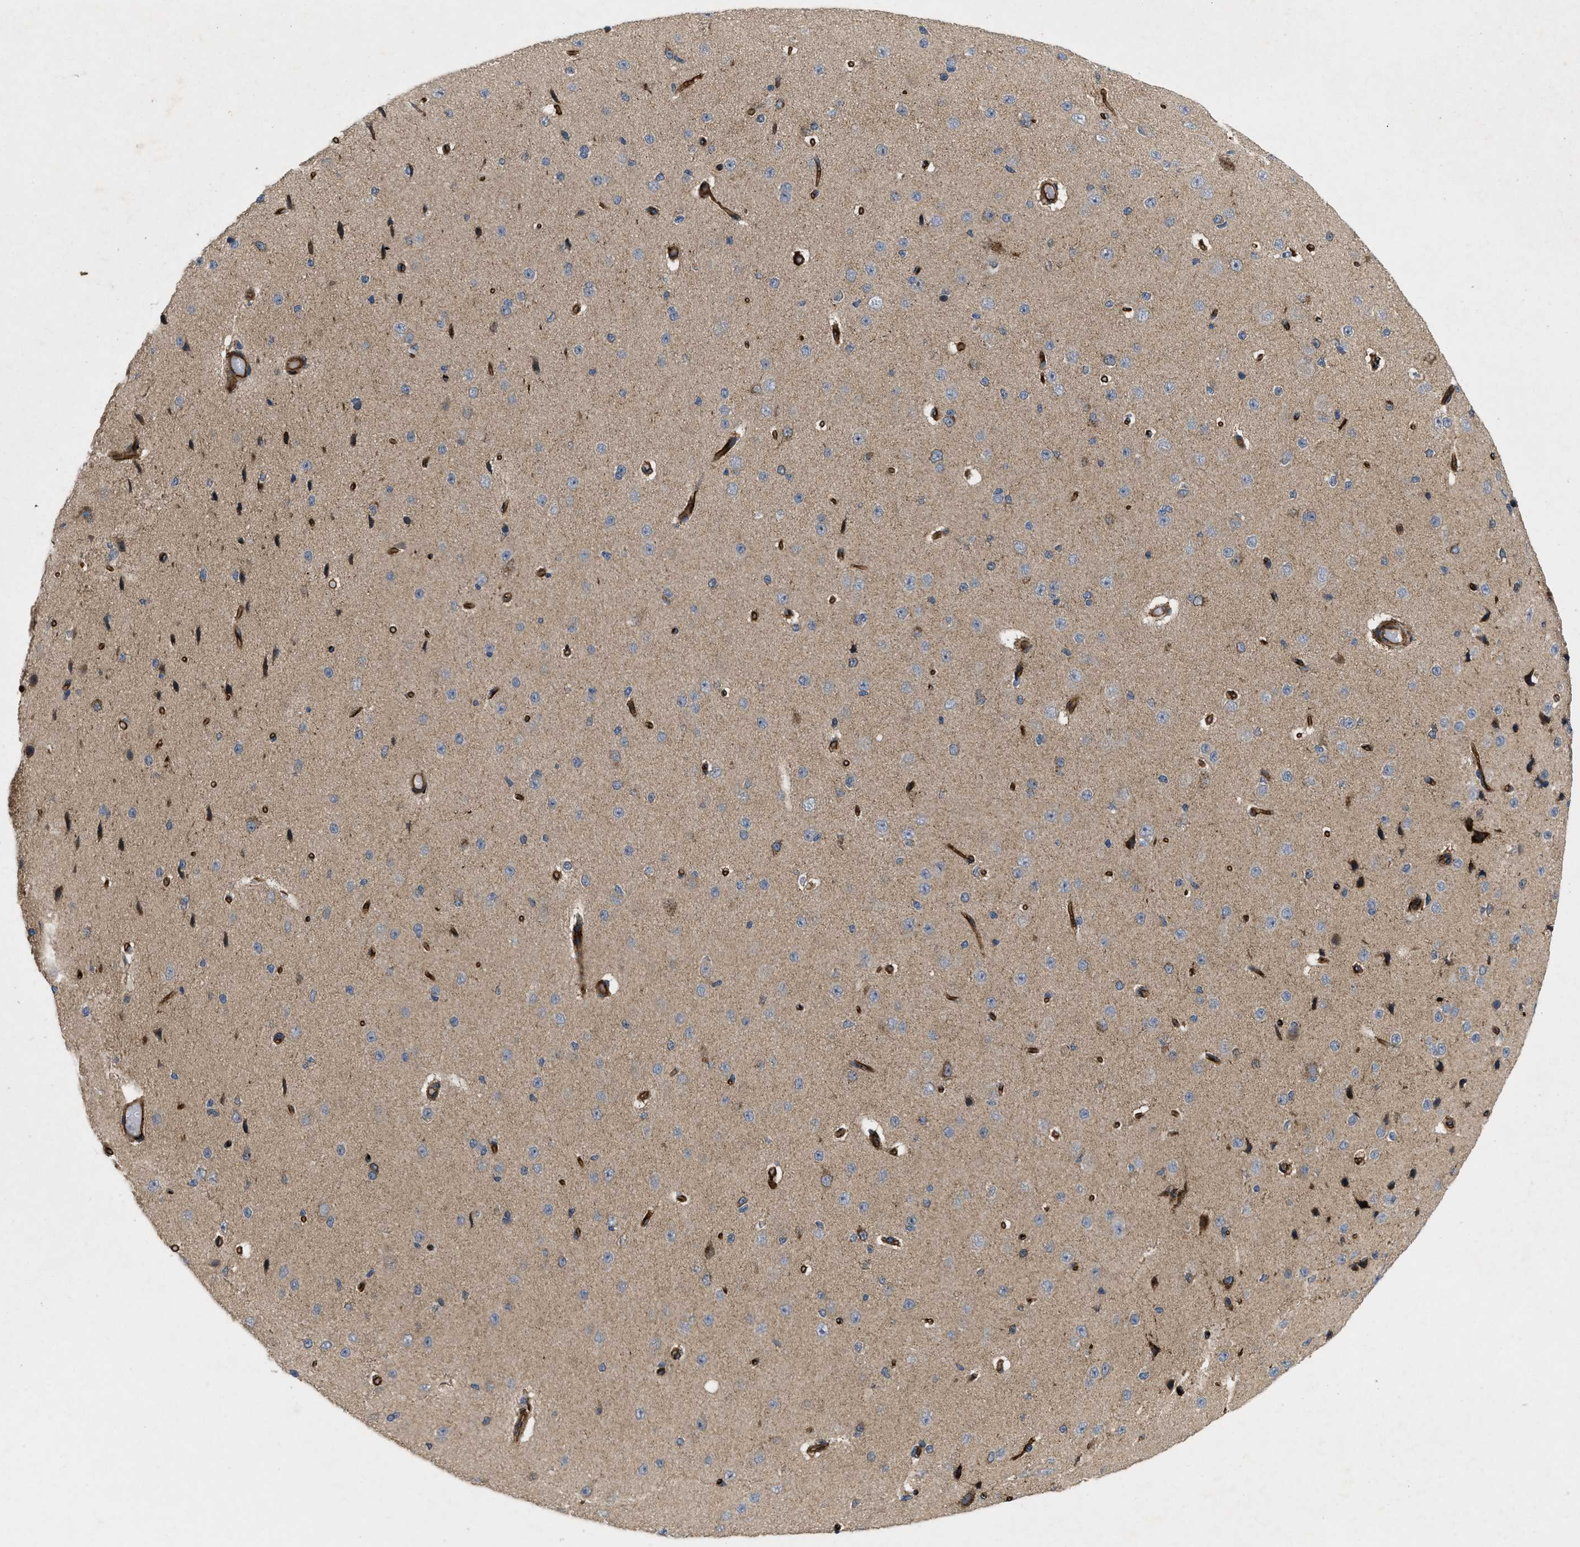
{"staining": {"intensity": "strong", "quantity": ">75%", "location": "cytoplasmic/membranous"}, "tissue": "cerebral cortex", "cell_type": "Endothelial cells", "image_type": "normal", "snomed": [{"axis": "morphology", "description": "Normal tissue, NOS"}, {"axis": "morphology", "description": "Developmental malformation"}, {"axis": "topography", "description": "Cerebral cortex"}], "caption": "Protein analysis of benign cerebral cortex displays strong cytoplasmic/membranous positivity in approximately >75% of endothelial cells.", "gene": "HSPA12B", "patient": {"sex": "female", "age": 30}}